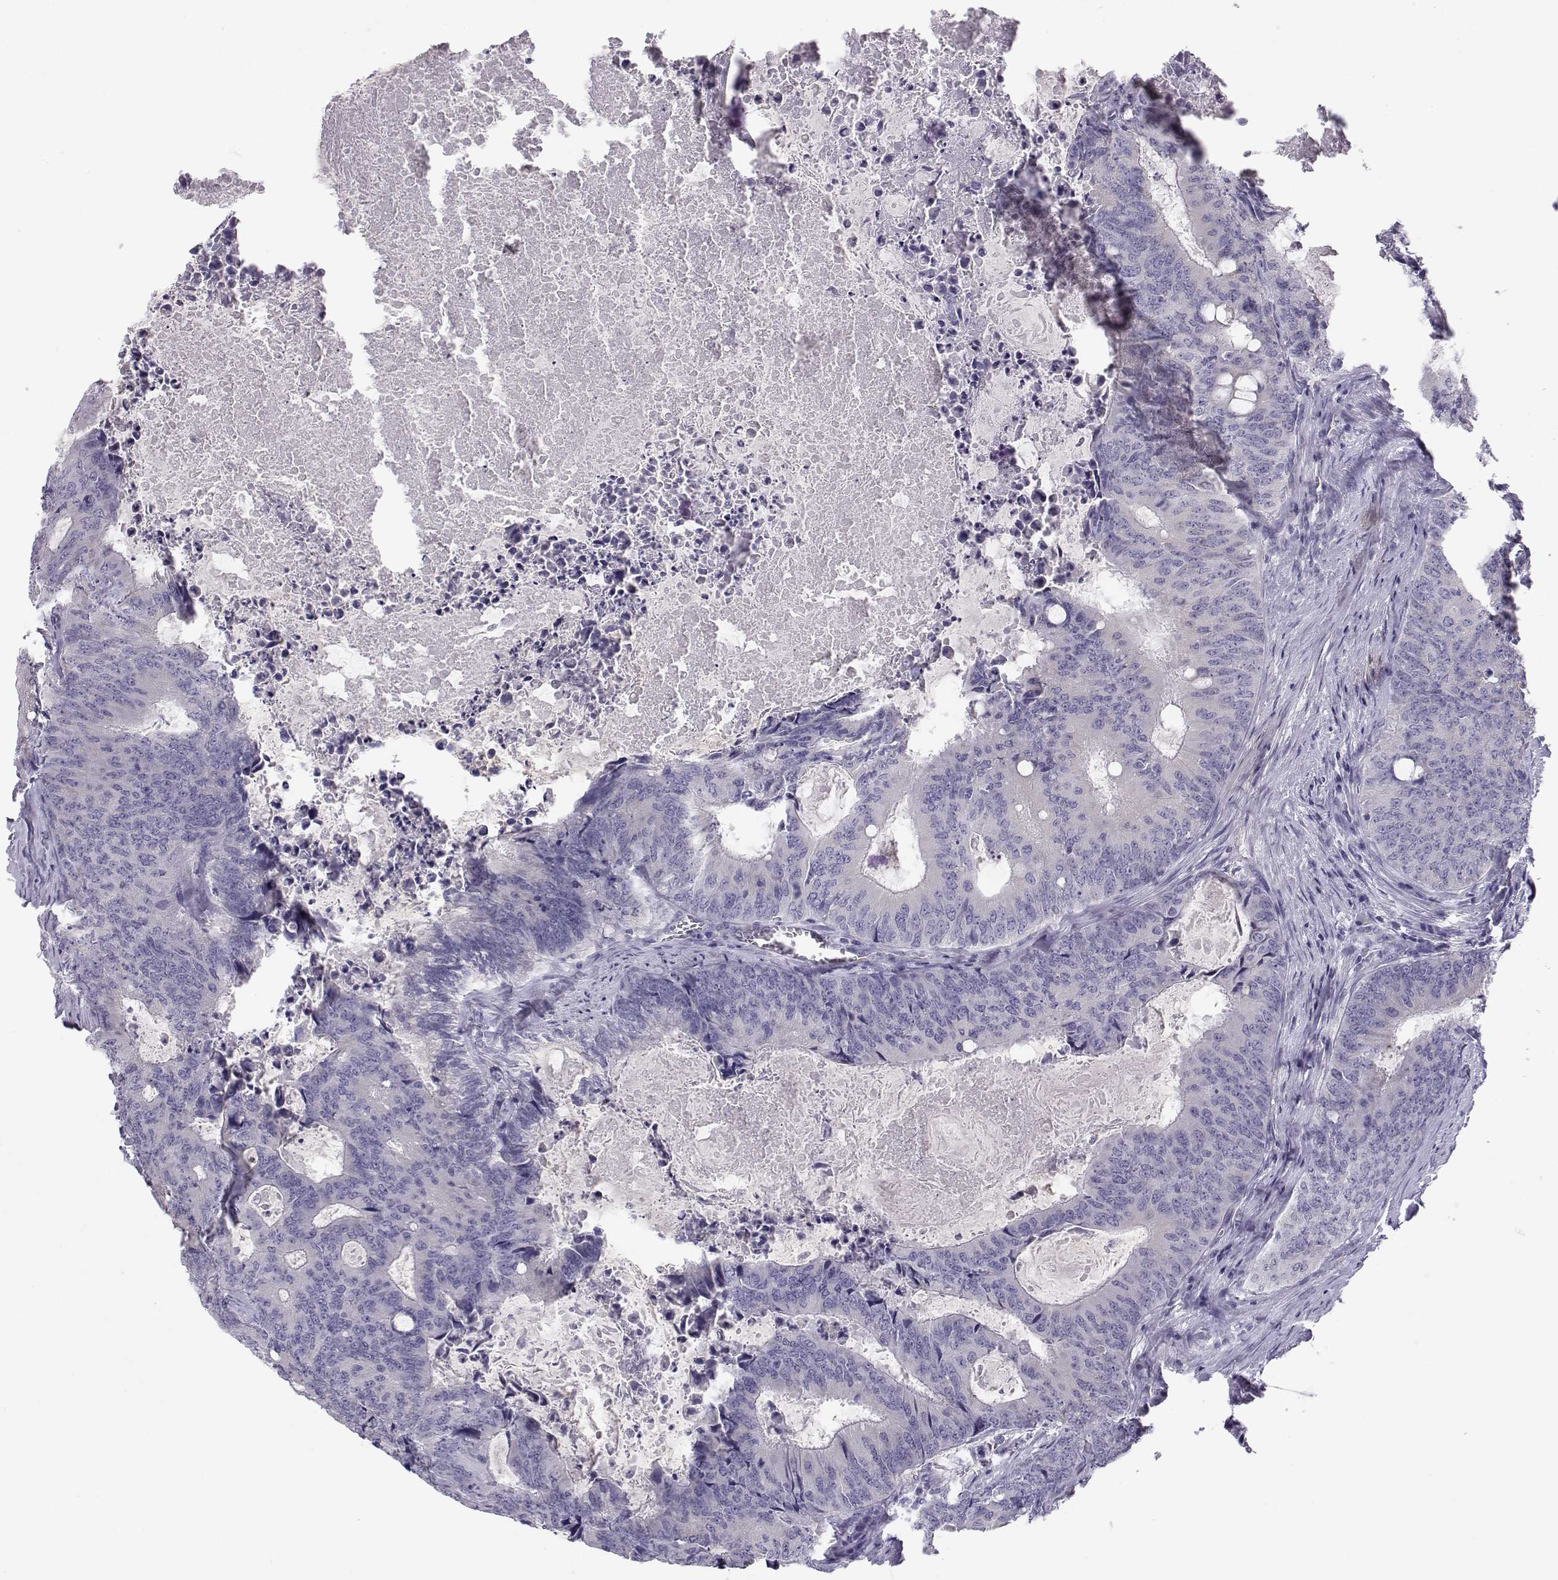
{"staining": {"intensity": "negative", "quantity": "none", "location": "none"}, "tissue": "colorectal cancer", "cell_type": "Tumor cells", "image_type": "cancer", "snomed": [{"axis": "morphology", "description": "Adenocarcinoma, NOS"}, {"axis": "topography", "description": "Colon"}], "caption": "Immunohistochemistry image of neoplastic tissue: human colorectal cancer stained with DAB (3,3'-diaminobenzidine) exhibits no significant protein staining in tumor cells.", "gene": "KCNMB4", "patient": {"sex": "male", "age": 67}}